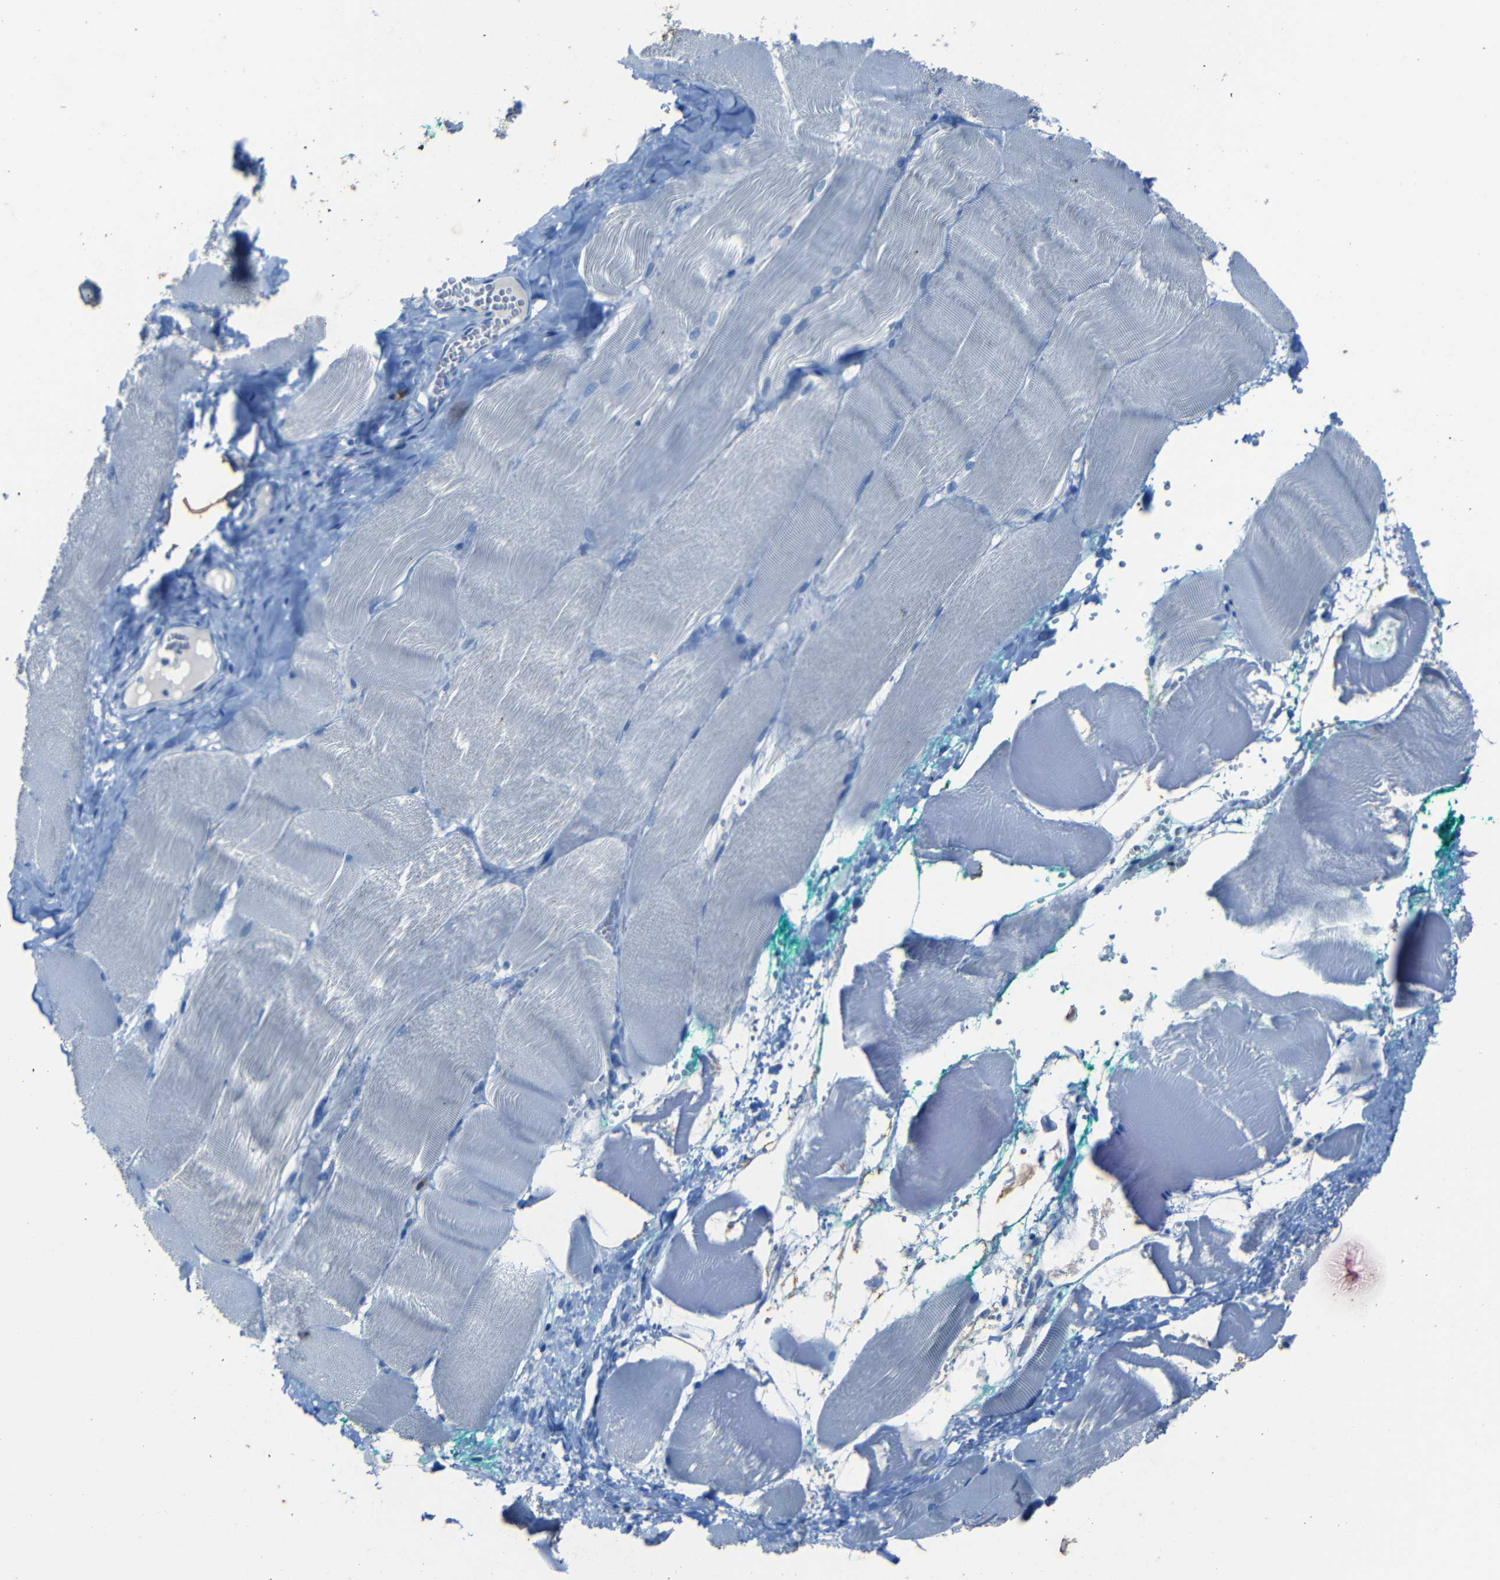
{"staining": {"intensity": "negative", "quantity": "none", "location": "none"}, "tissue": "skeletal muscle", "cell_type": "Myocytes", "image_type": "normal", "snomed": [{"axis": "morphology", "description": "Normal tissue, NOS"}, {"axis": "morphology", "description": "Squamous cell carcinoma, NOS"}, {"axis": "topography", "description": "Skeletal muscle"}], "caption": "The histopathology image shows no staining of myocytes in normal skeletal muscle.", "gene": "CLDN11", "patient": {"sex": "male", "age": 51}}